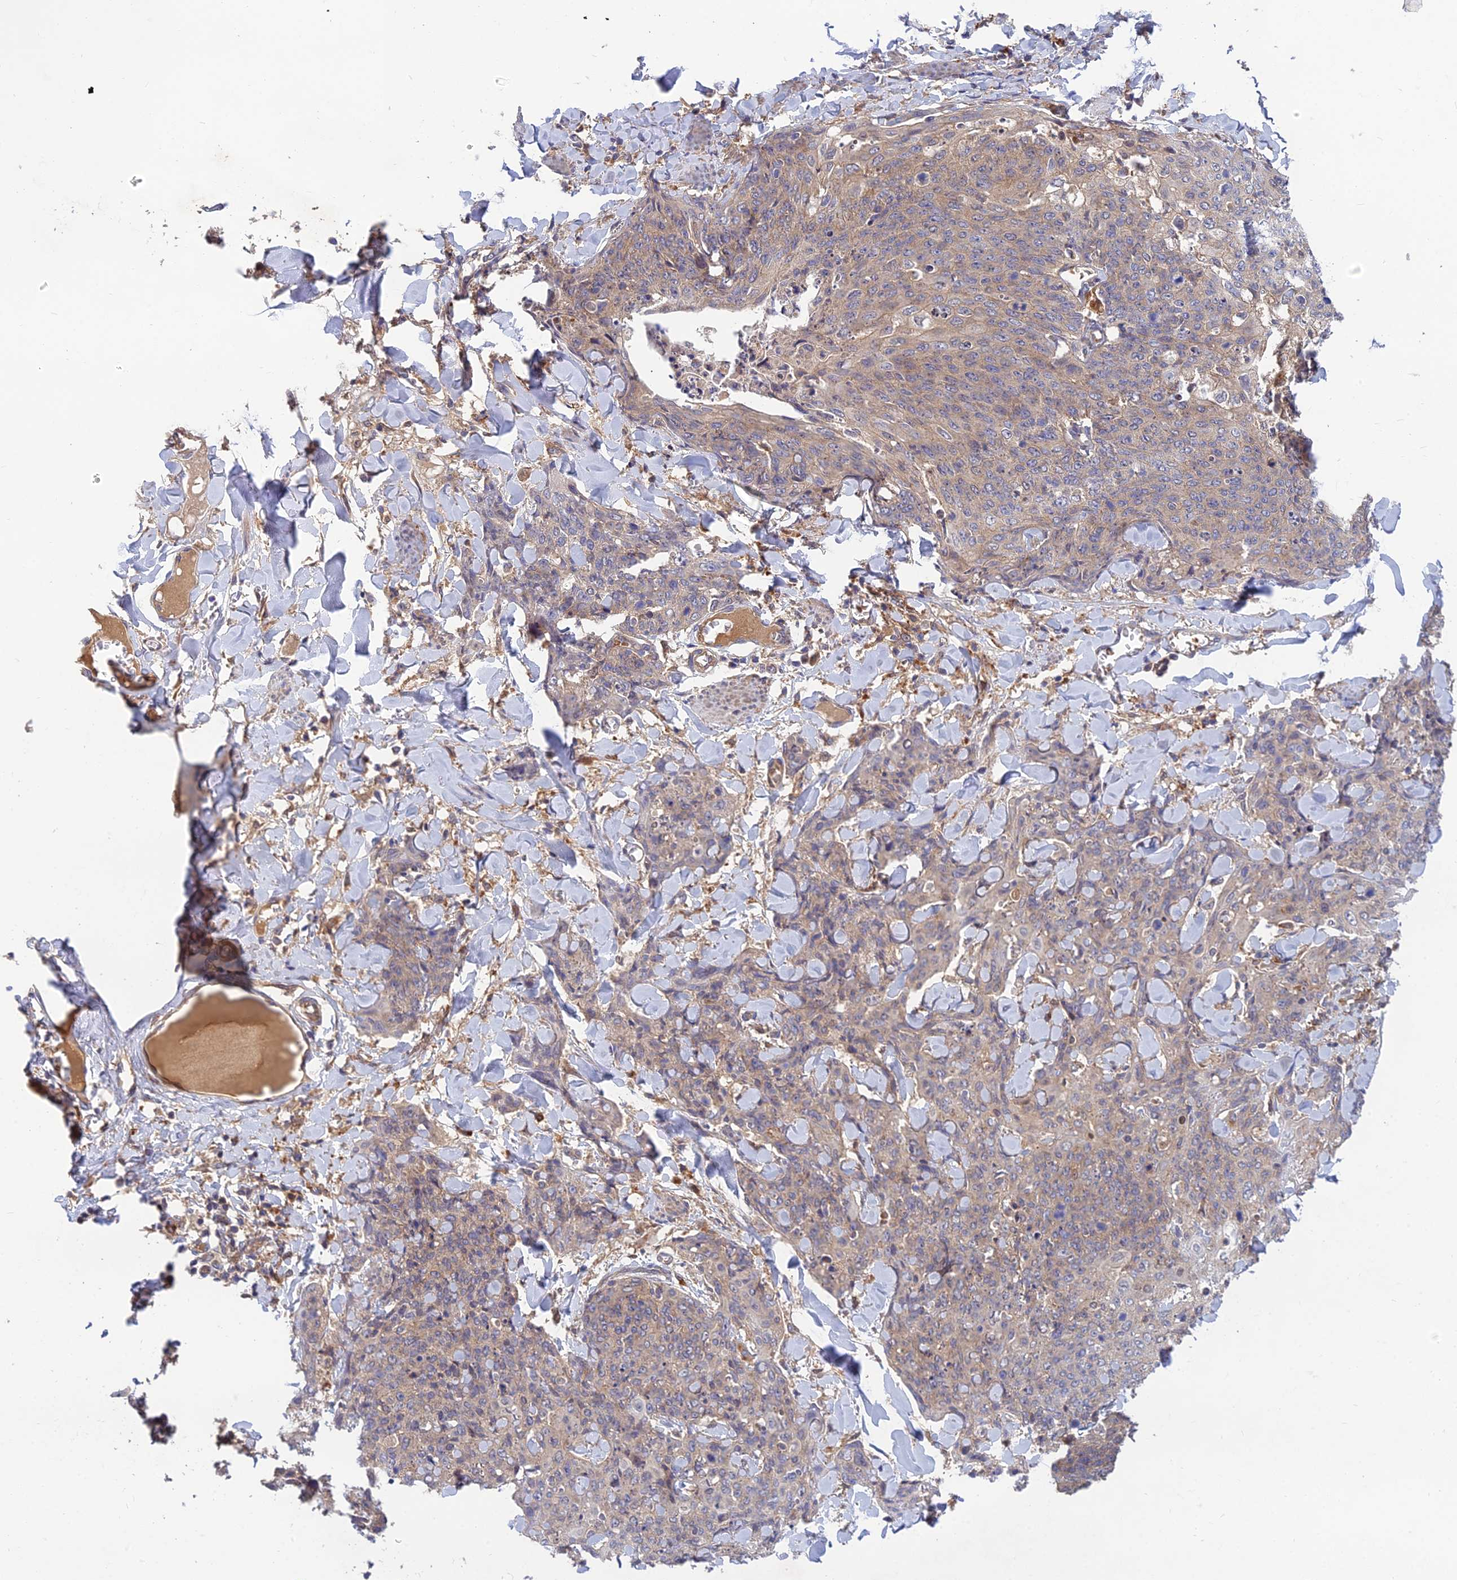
{"staining": {"intensity": "weak", "quantity": "25%-75%", "location": "cytoplasmic/membranous"}, "tissue": "skin cancer", "cell_type": "Tumor cells", "image_type": "cancer", "snomed": [{"axis": "morphology", "description": "Squamous cell carcinoma, NOS"}, {"axis": "topography", "description": "Skin"}, {"axis": "topography", "description": "Vulva"}], "caption": "The histopathology image shows a brown stain indicating the presence of a protein in the cytoplasmic/membranous of tumor cells in skin cancer (squamous cell carcinoma). Immunohistochemistry stains the protein in brown and the nuclei are stained blue.", "gene": "FAM151B", "patient": {"sex": "female", "age": 85}}